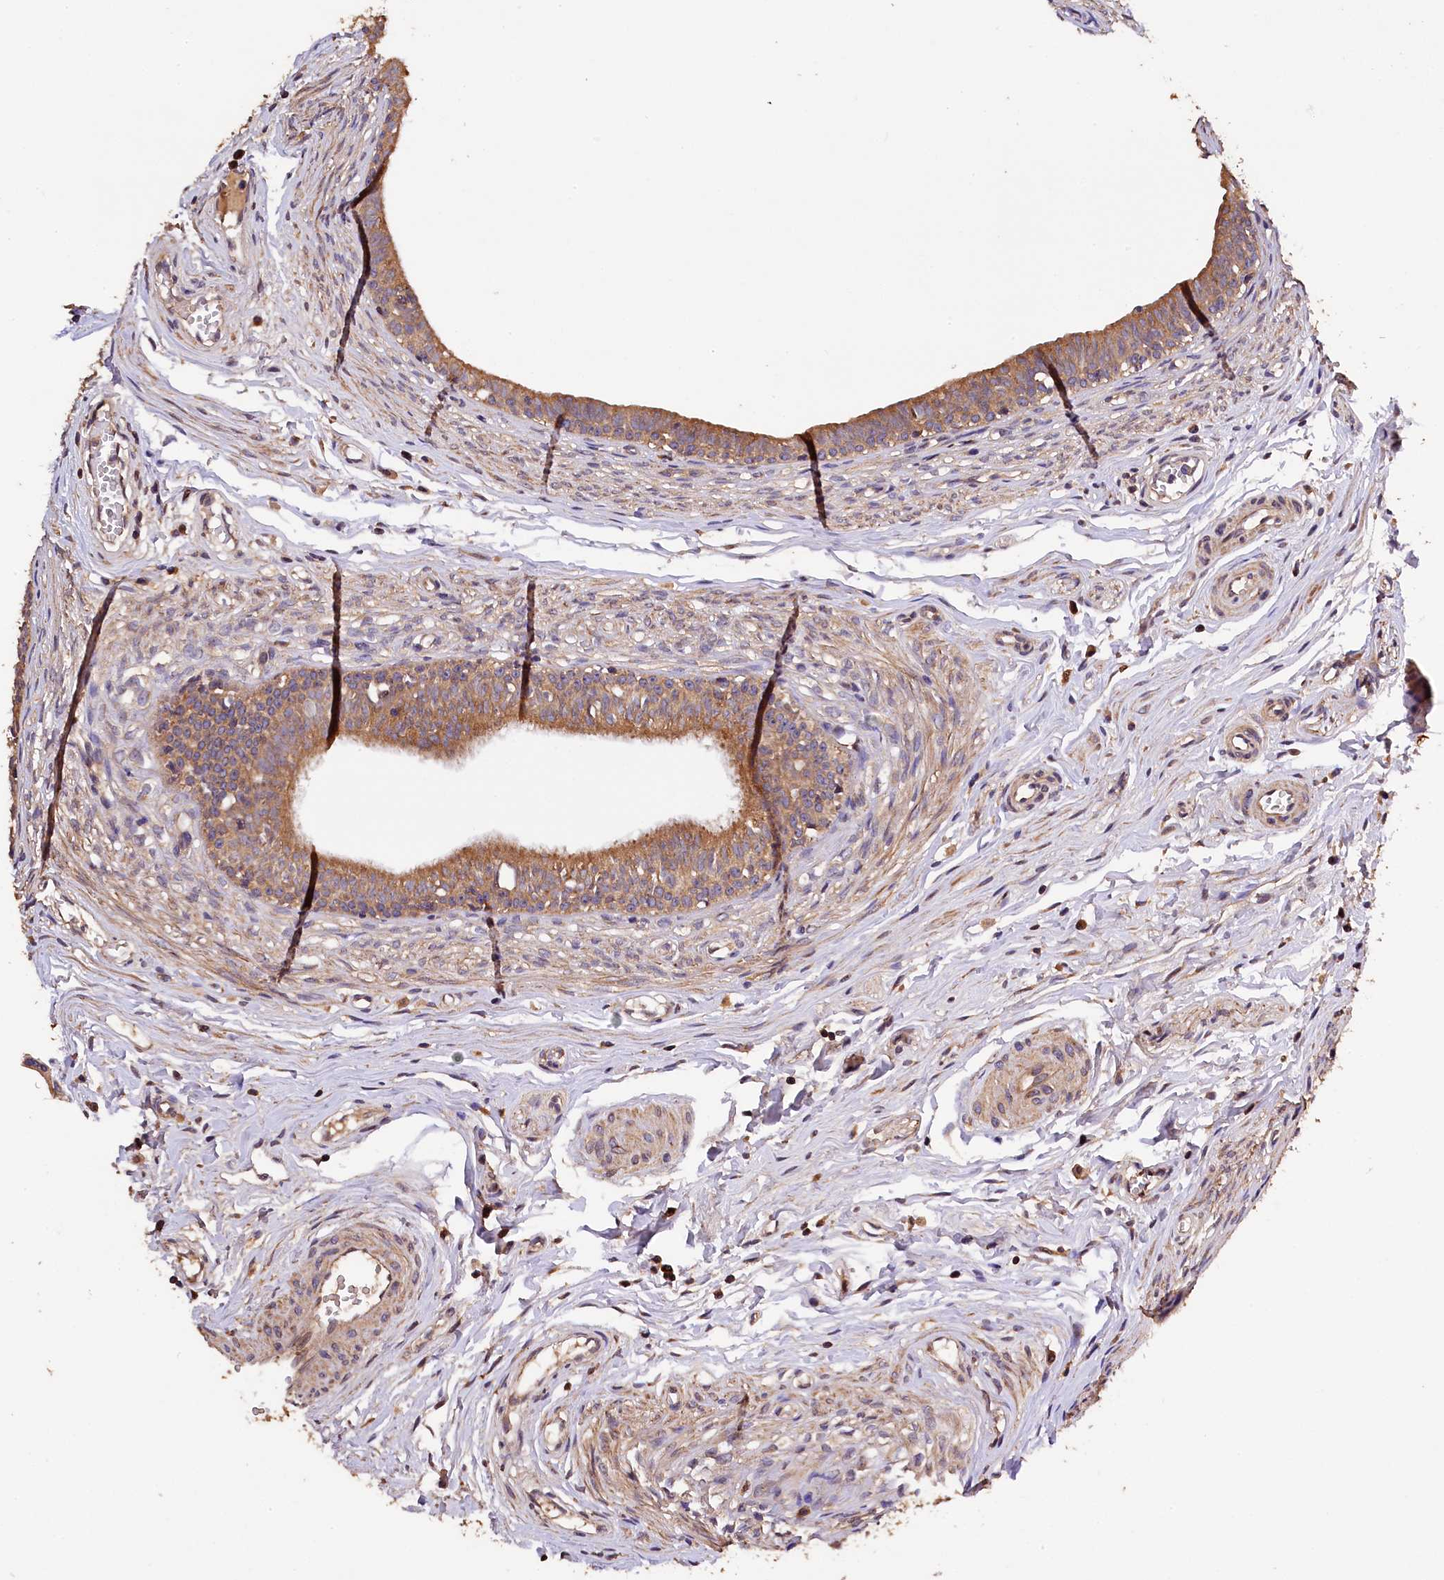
{"staining": {"intensity": "moderate", "quantity": ">75%", "location": "cytoplasmic/membranous"}, "tissue": "epididymis", "cell_type": "Glandular cells", "image_type": "normal", "snomed": [{"axis": "morphology", "description": "Normal tissue, NOS"}, {"axis": "topography", "description": "Epididymis, spermatic cord, NOS"}], "caption": "This histopathology image displays IHC staining of benign human epididymis, with medium moderate cytoplasmic/membranous positivity in approximately >75% of glandular cells.", "gene": "KLC2", "patient": {"sex": "male", "age": 22}}